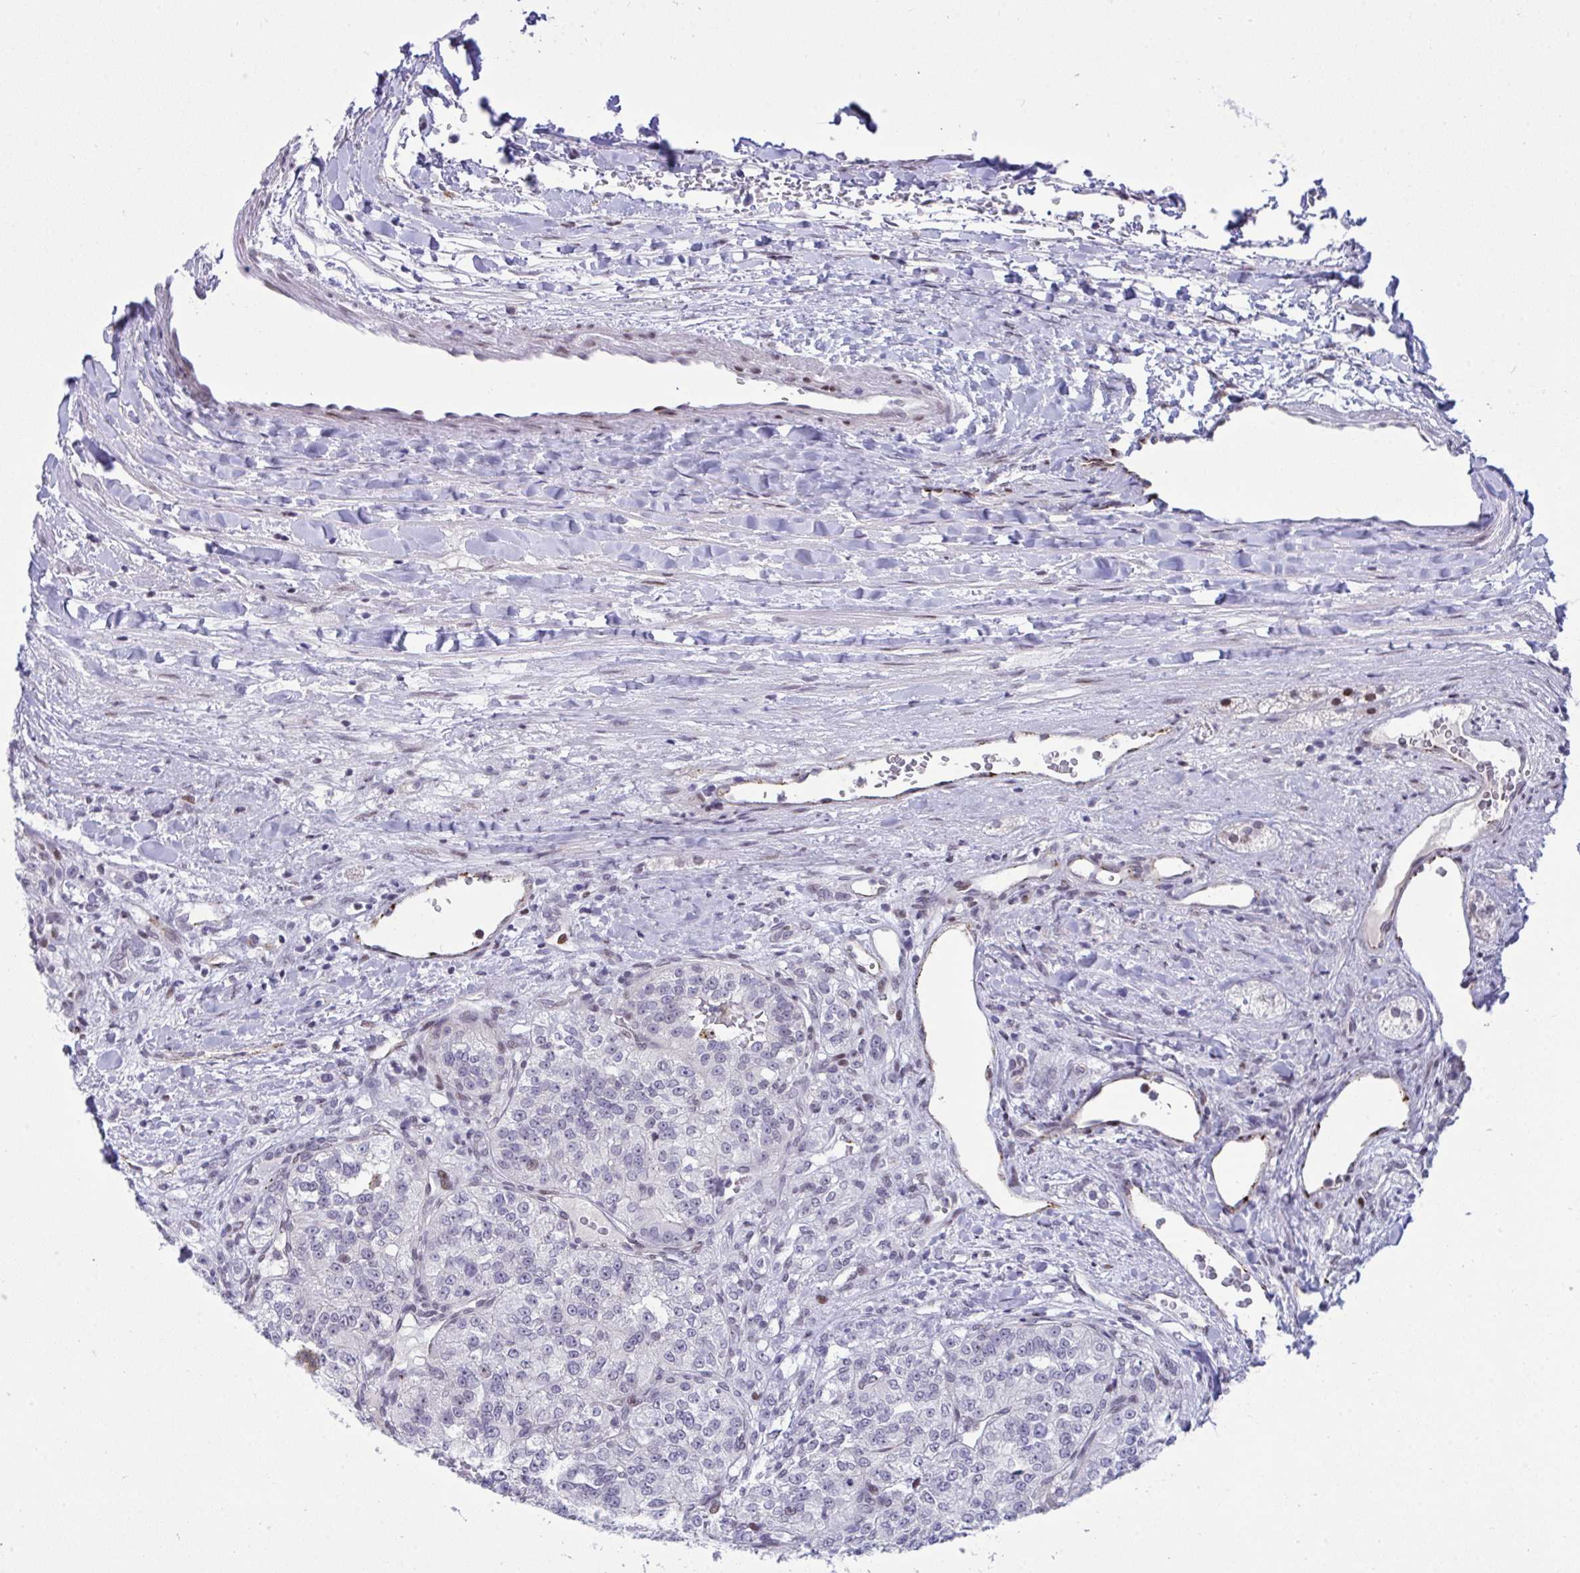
{"staining": {"intensity": "negative", "quantity": "none", "location": "none"}, "tissue": "renal cancer", "cell_type": "Tumor cells", "image_type": "cancer", "snomed": [{"axis": "morphology", "description": "Adenocarcinoma, NOS"}, {"axis": "topography", "description": "Kidney"}], "caption": "An image of human renal cancer (adenocarcinoma) is negative for staining in tumor cells. The staining is performed using DAB brown chromogen with nuclei counter-stained in using hematoxylin.", "gene": "ZFHX3", "patient": {"sex": "female", "age": 63}}